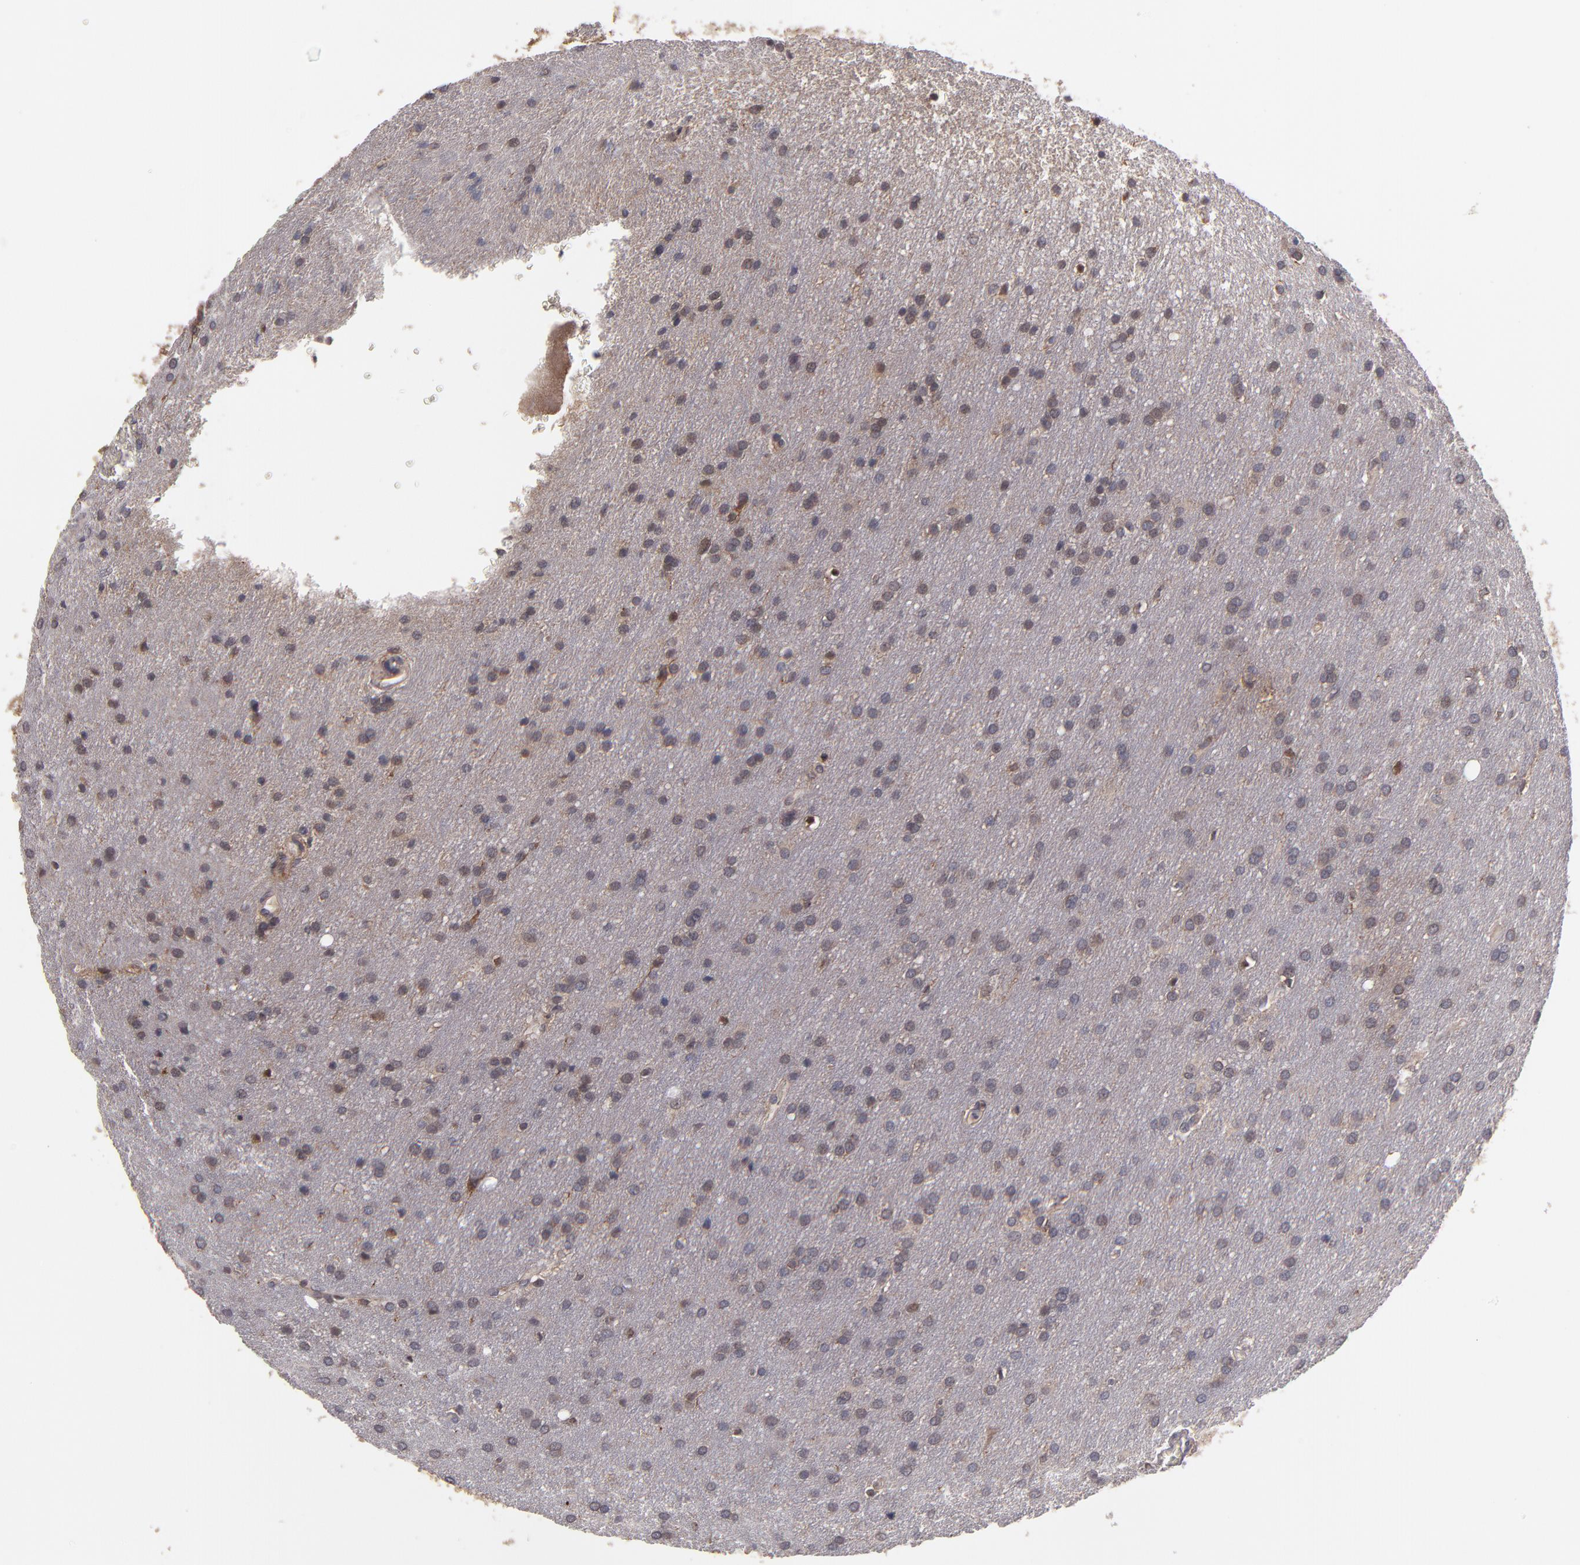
{"staining": {"intensity": "moderate", "quantity": ">75%", "location": "cytoplasmic/membranous"}, "tissue": "glioma", "cell_type": "Tumor cells", "image_type": "cancer", "snomed": [{"axis": "morphology", "description": "Glioma, malignant, Low grade"}, {"axis": "topography", "description": "Brain"}], "caption": "An image of human glioma stained for a protein exhibits moderate cytoplasmic/membranous brown staining in tumor cells.", "gene": "NF2", "patient": {"sex": "female", "age": 32}}